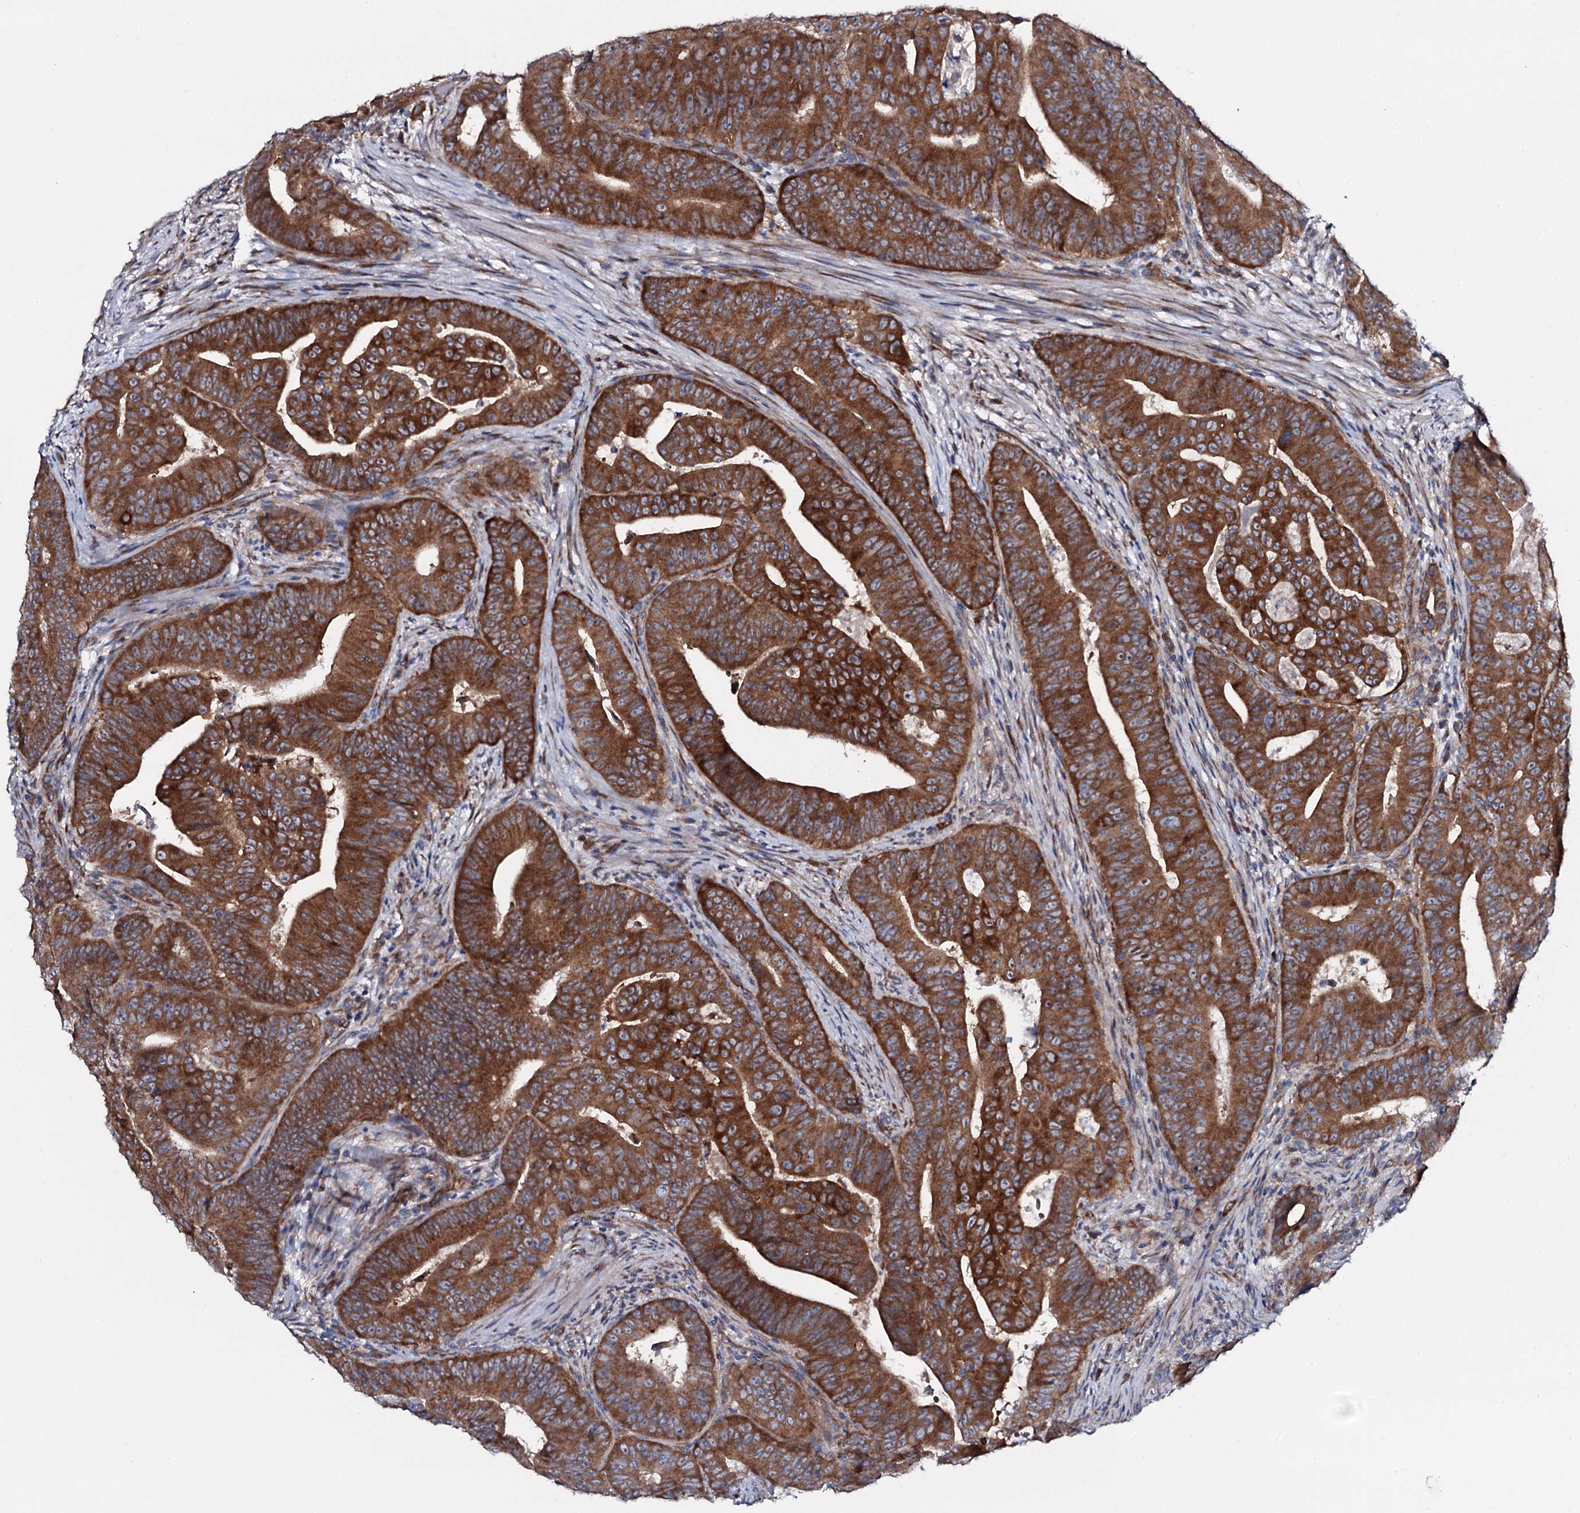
{"staining": {"intensity": "strong", "quantity": ">75%", "location": "cytoplasmic/membranous"}, "tissue": "colorectal cancer", "cell_type": "Tumor cells", "image_type": "cancer", "snomed": [{"axis": "morphology", "description": "Adenocarcinoma, NOS"}, {"axis": "topography", "description": "Rectum"}], "caption": "A brown stain highlights strong cytoplasmic/membranous positivity of a protein in colorectal cancer (adenocarcinoma) tumor cells.", "gene": "STARD13", "patient": {"sex": "female", "age": 75}}